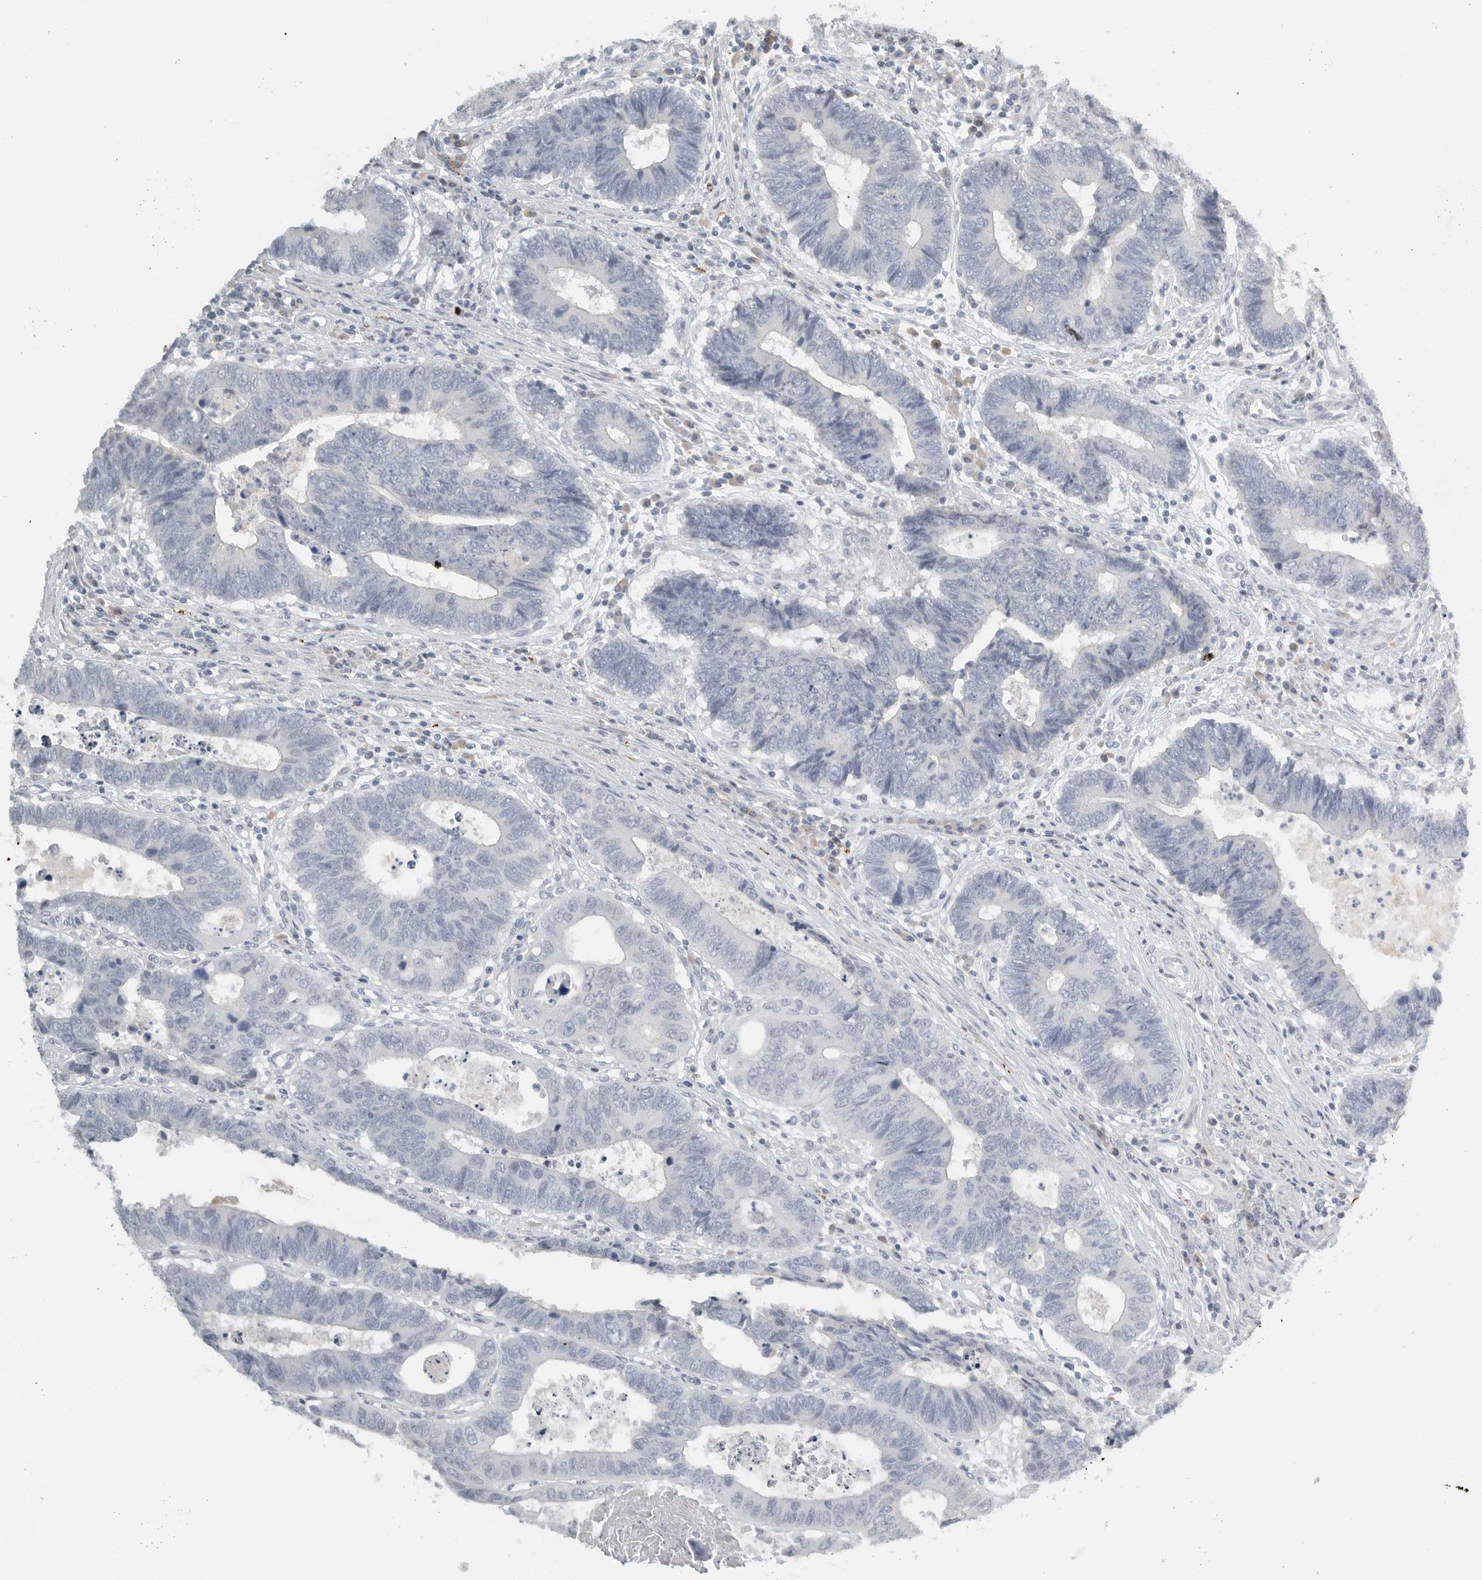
{"staining": {"intensity": "negative", "quantity": "none", "location": "none"}, "tissue": "colorectal cancer", "cell_type": "Tumor cells", "image_type": "cancer", "snomed": [{"axis": "morphology", "description": "Adenocarcinoma, NOS"}, {"axis": "topography", "description": "Rectum"}], "caption": "An image of adenocarcinoma (colorectal) stained for a protein shows no brown staining in tumor cells. Brightfield microscopy of immunohistochemistry (IHC) stained with DAB (3,3'-diaminobenzidine) (brown) and hematoxylin (blue), captured at high magnification.", "gene": "PAM", "patient": {"sex": "male", "age": 84}}